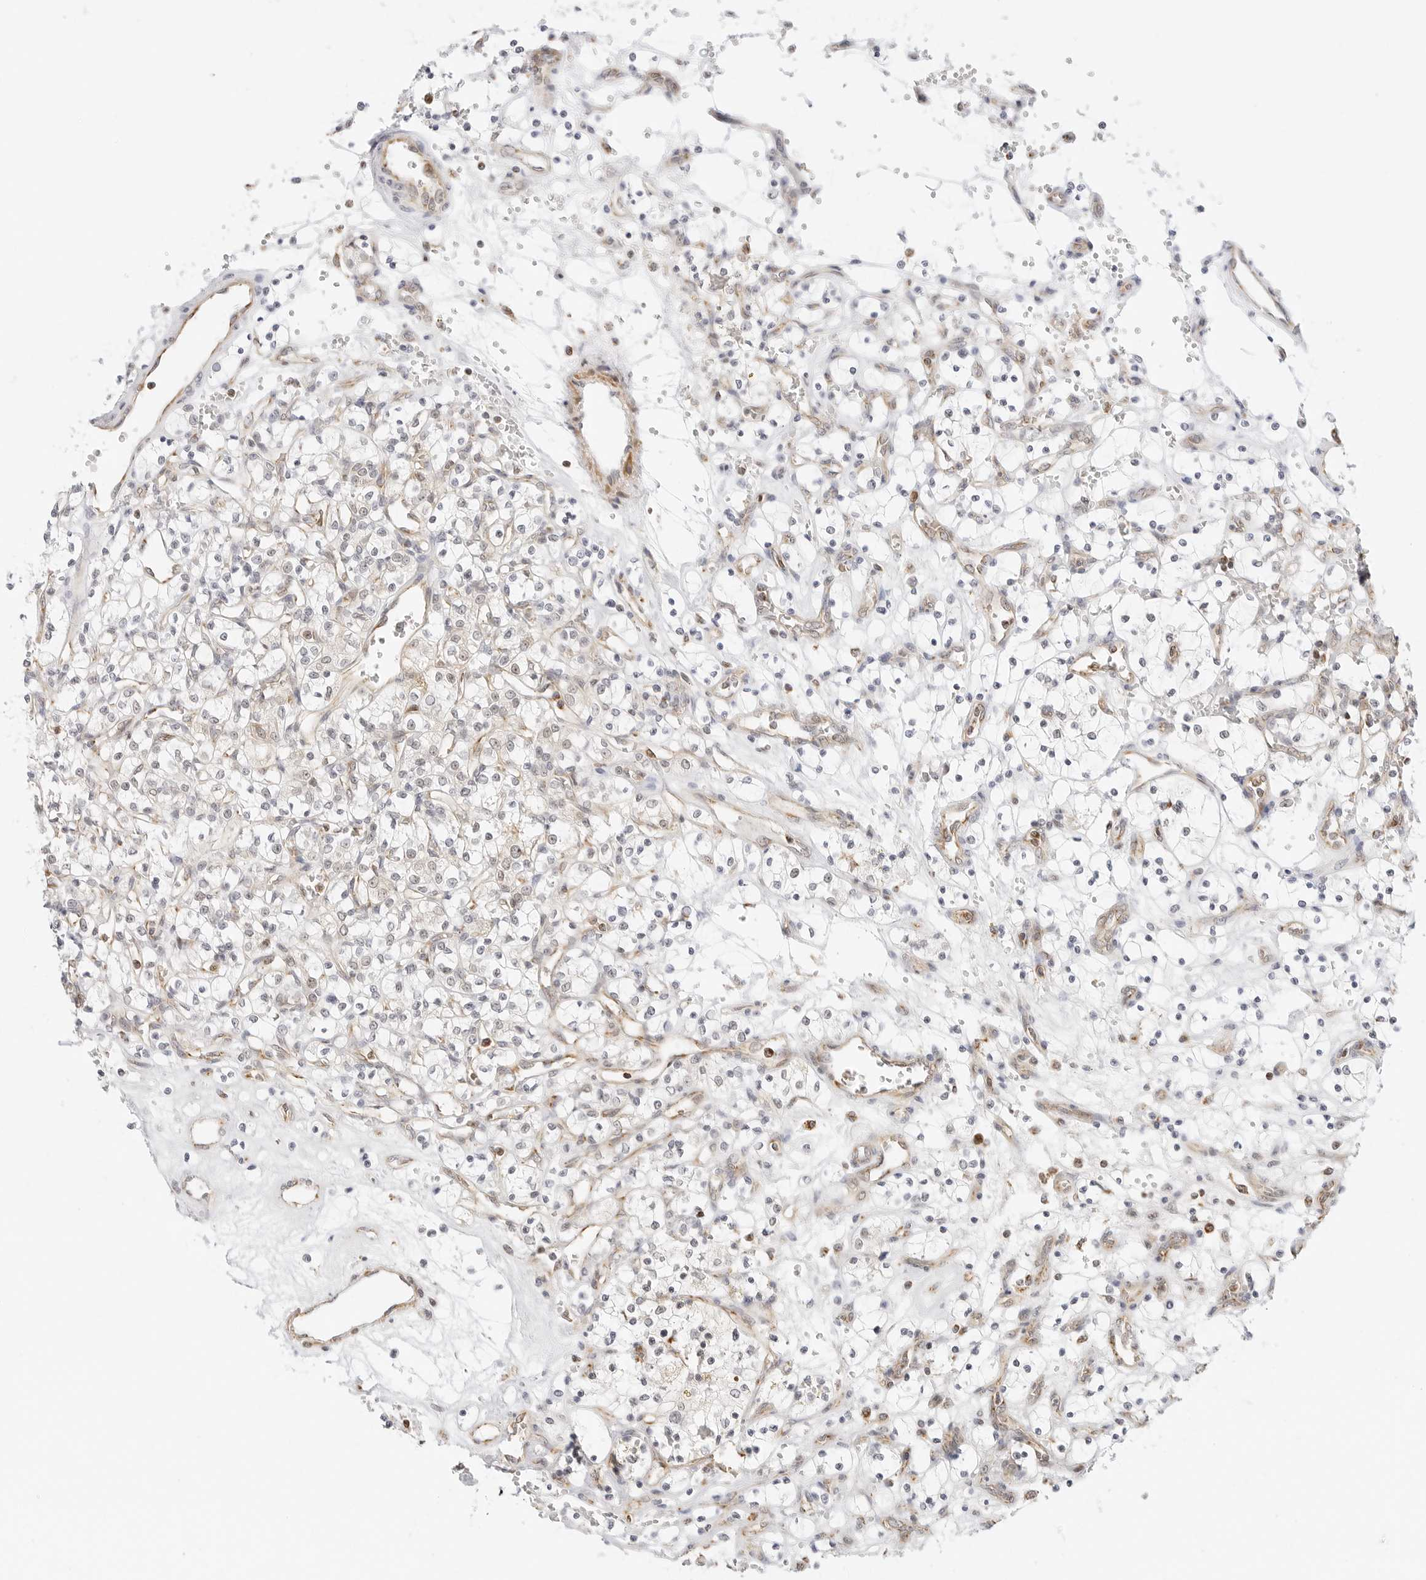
{"staining": {"intensity": "weak", "quantity": "<25%", "location": "nuclear"}, "tissue": "renal cancer", "cell_type": "Tumor cells", "image_type": "cancer", "snomed": [{"axis": "morphology", "description": "Adenocarcinoma, NOS"}, {"axis": "topography", "description": "Kidney"}], "caption": "Immunohistochemistry of human renal cancer (adenocarcinoma) shows no staining in tumor cells.", "gene": "GORAB", "patient": {"sex": "female", "age": 69}}